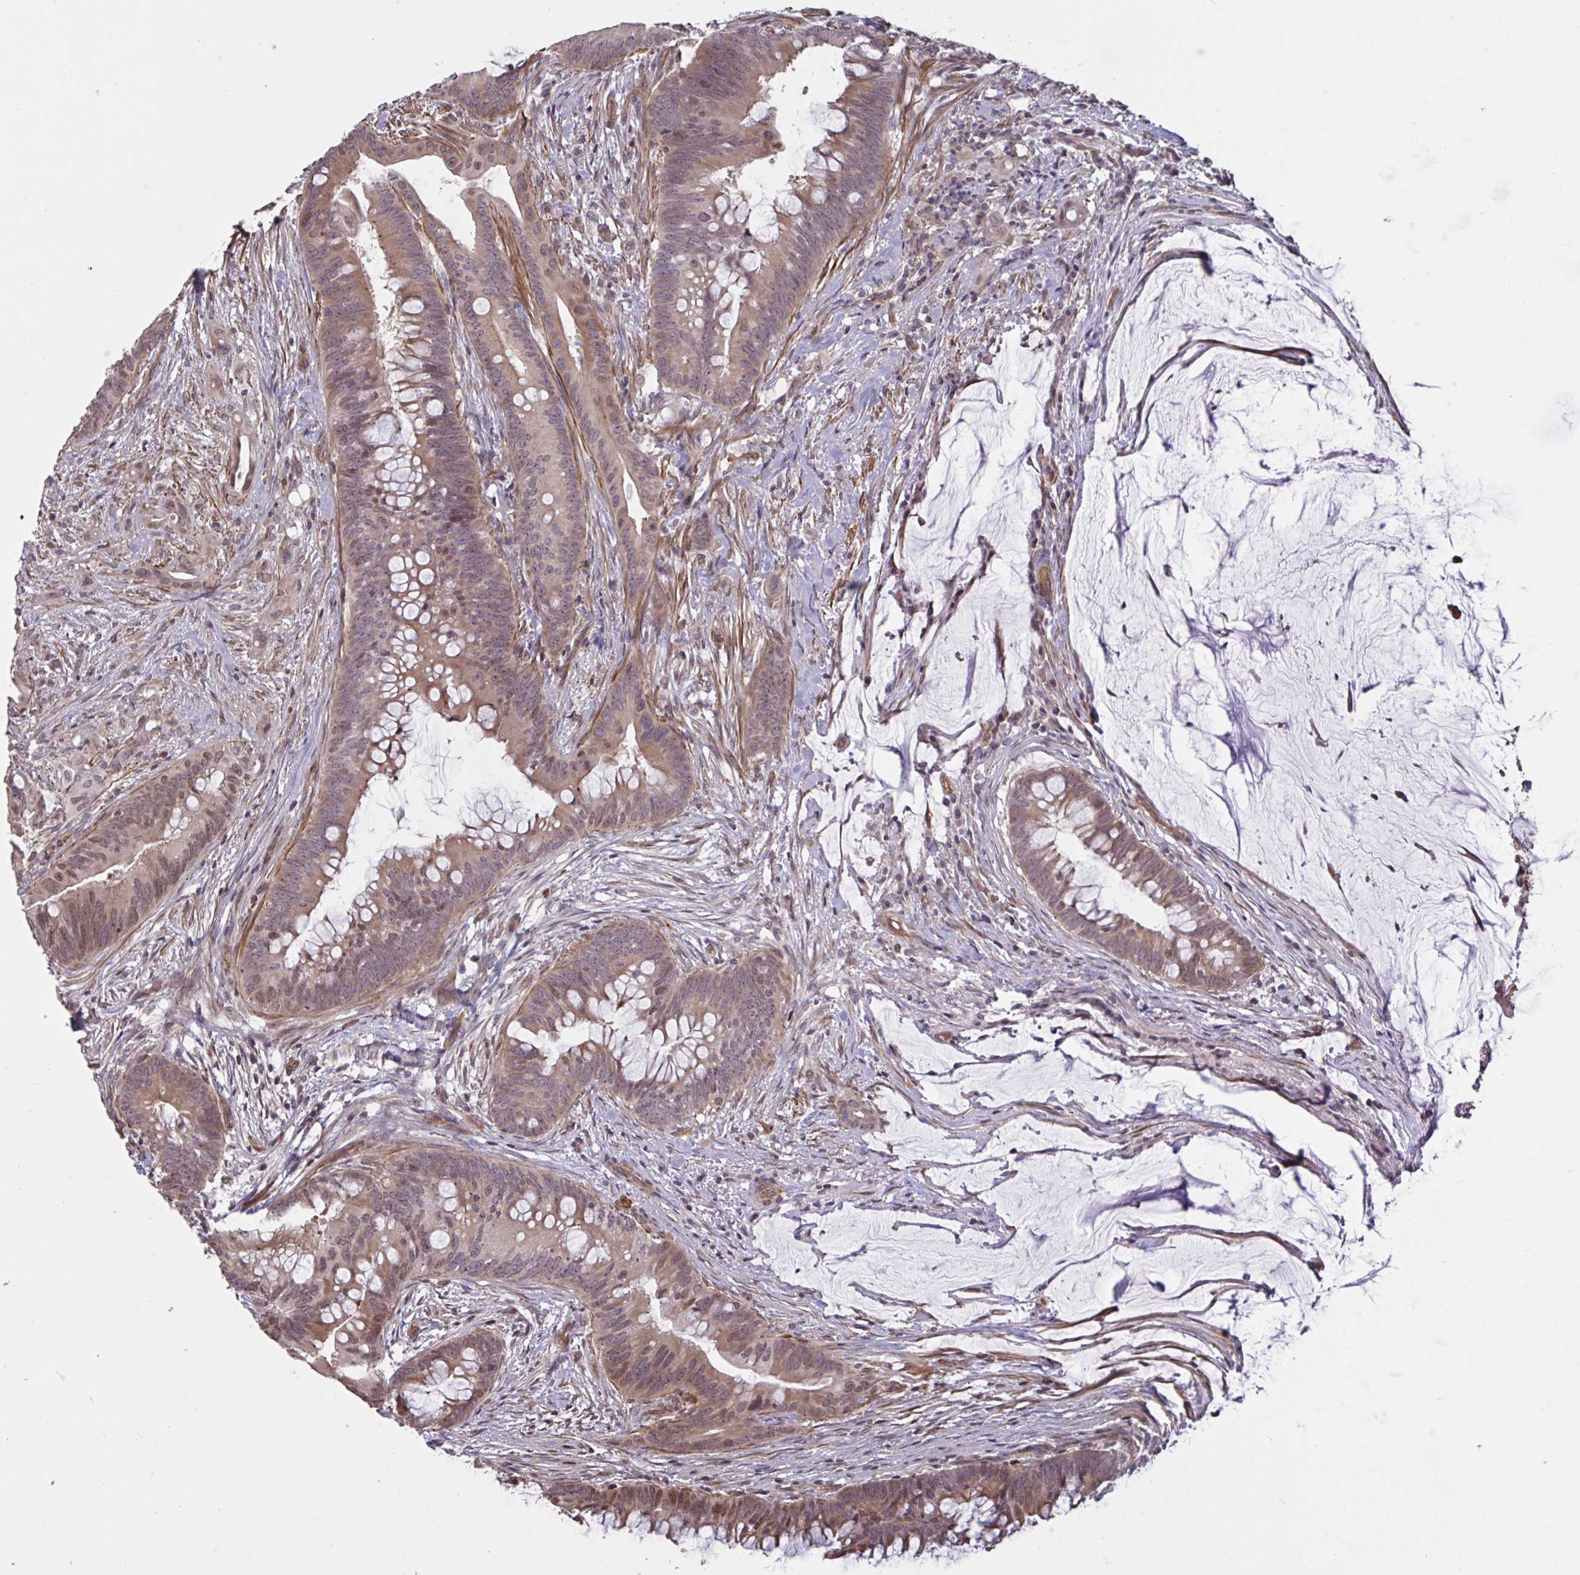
{"staining": {"intensity": "moderate", "quantity": ">75%", "location": "cytoplasmic/membranous,nuclear"}, "tissue": "colorectal cancer", "cell_type": "Tumor cells", "image_type": "cancer", "snomed": [{"axis": "morphology", "description": "Adenocarcinoma, NOS"}, {"axis": "topography", "description": "Colon"}], "caption": "Tumor cells demonstrate medium levels of moderate cytoplasmic/membranous and nuclear positivity in about >75% of cells in human colorectal cancer.", "gene": "IPO5", "patient": {"sex": "male", "age": 62}}